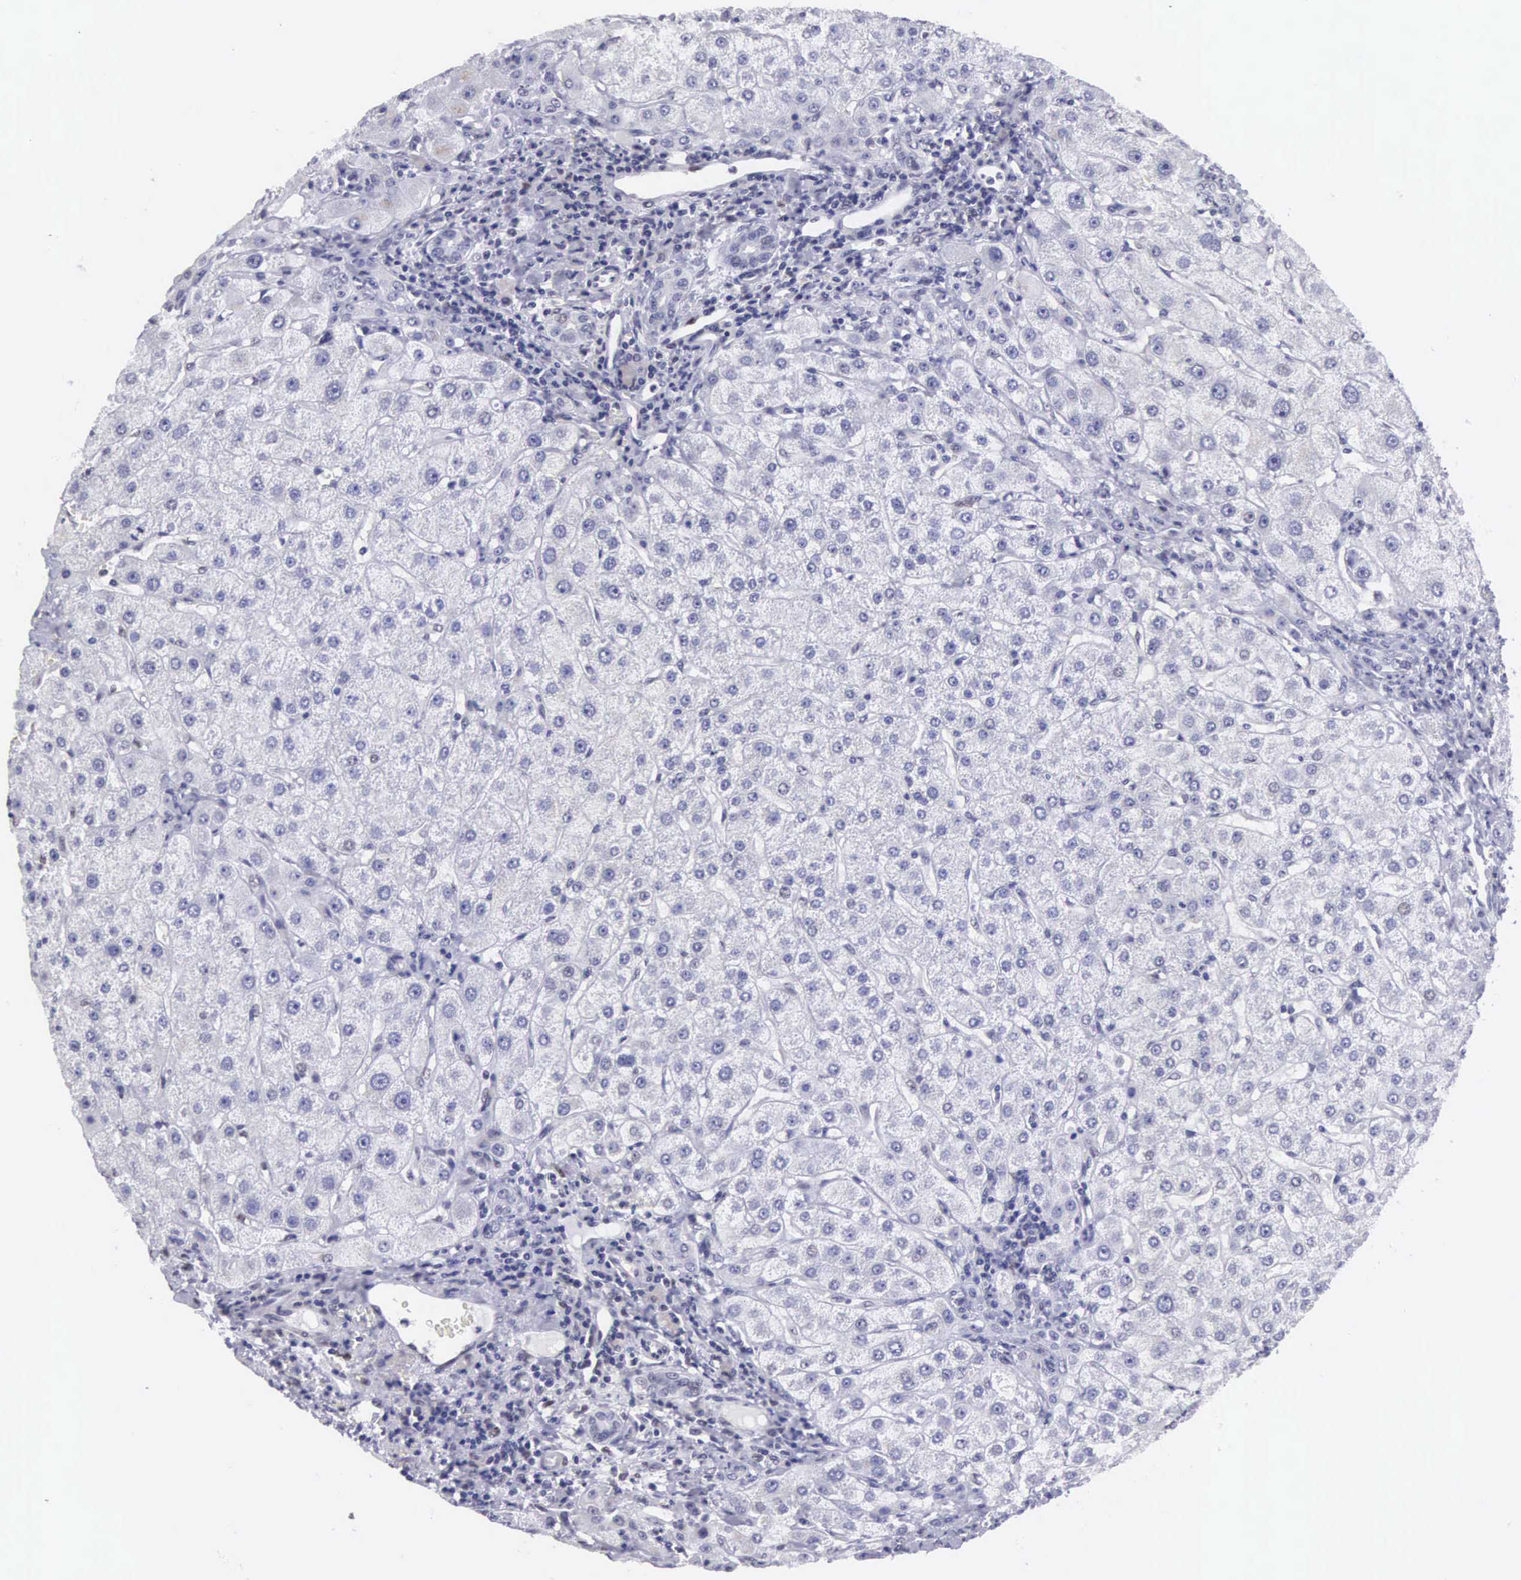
{"staining": {"intensity": "negative", "quantity": "none", "location": "none"}, "tissue": "liver", "cell_type": "Cholangiocytes", "image_type": "normal", "snomed": [{"axis": "morphology", "description": "Normal tissue, NOS"}, {"axis": "topography", "description": "Liver"}], "caption": "The image shows no significant positivity in cholangiocytes of liver.", "gene": "ETV6", "patient": {"sex": "female", "age": 79}}